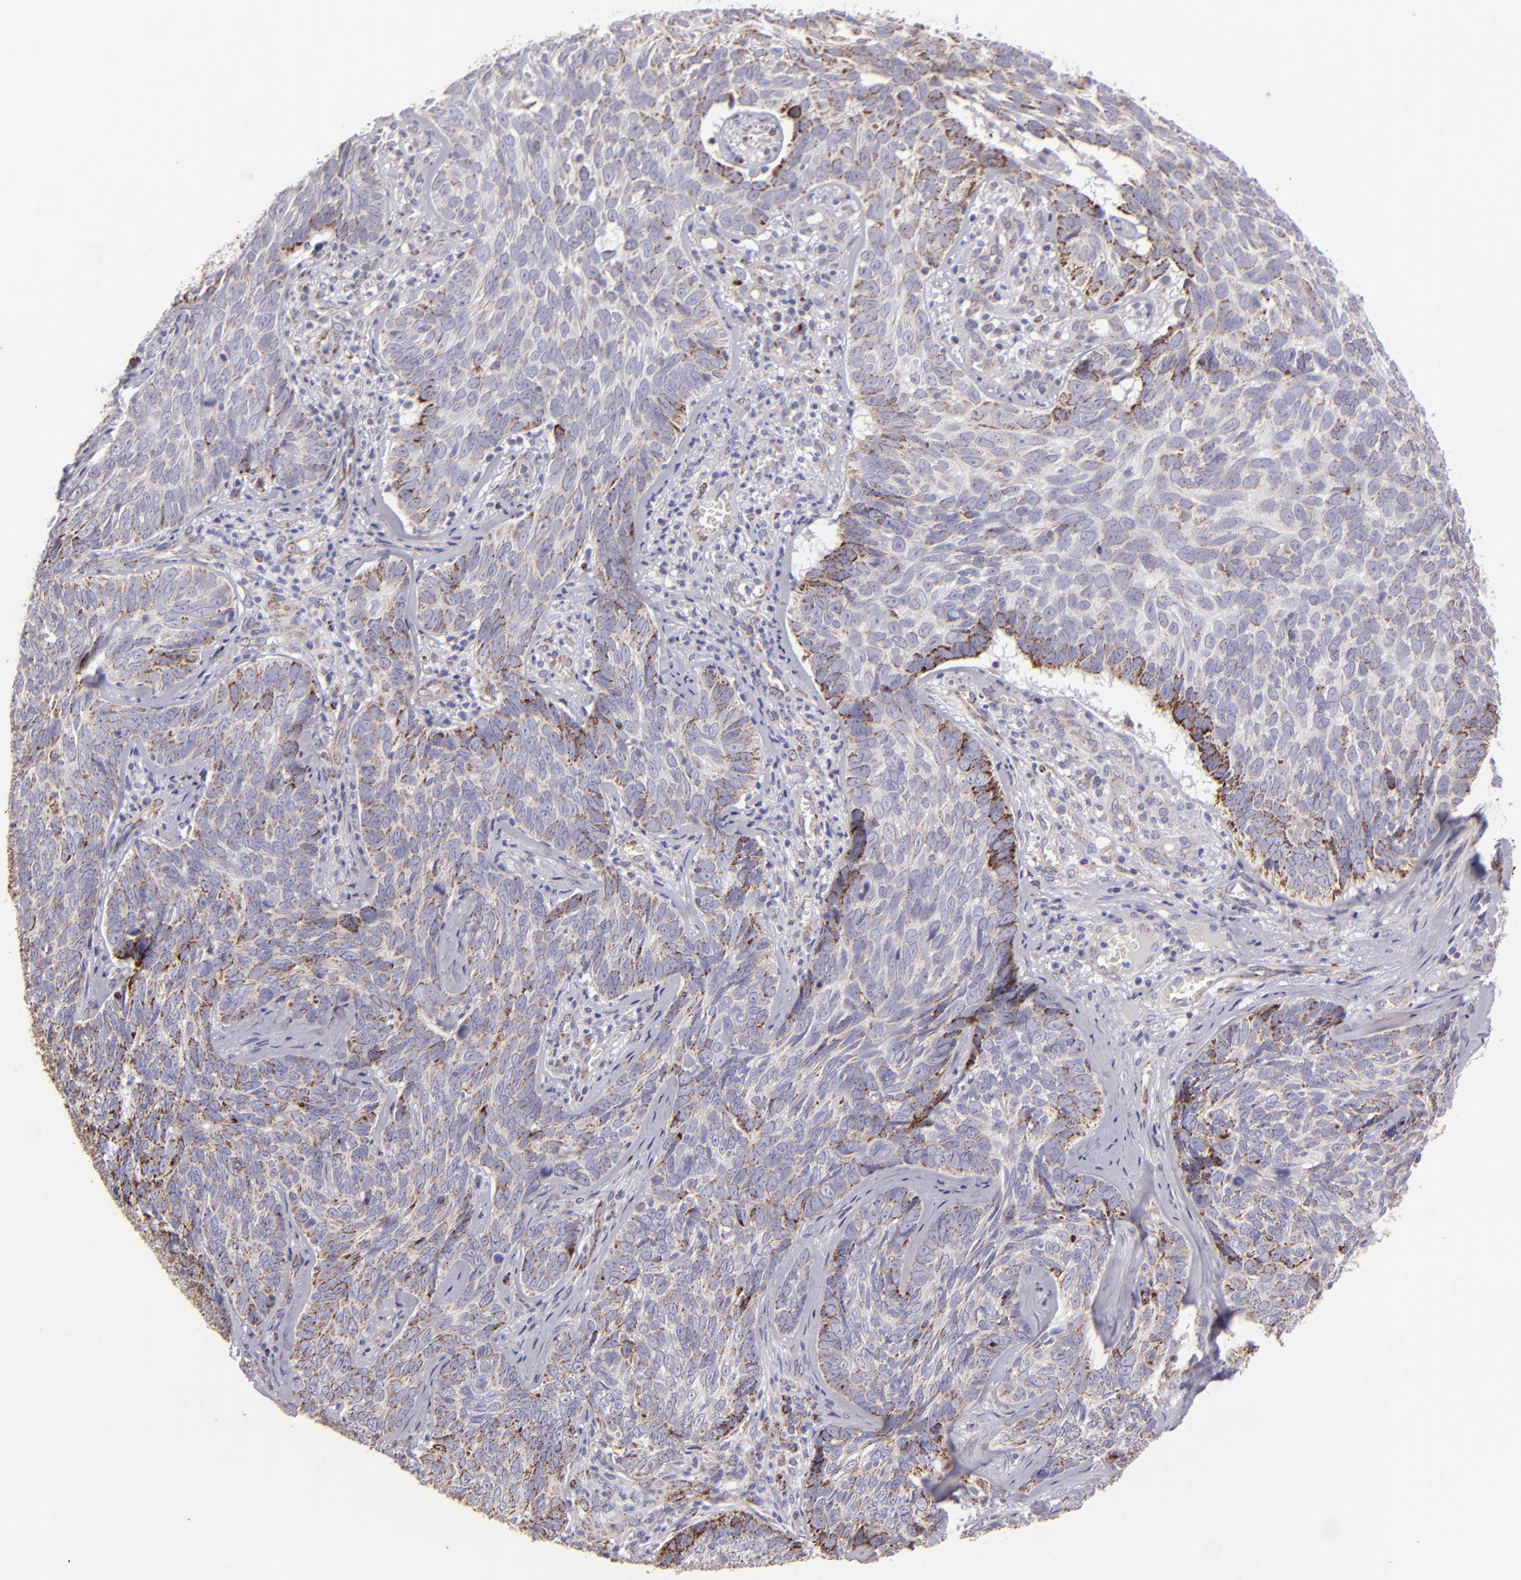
{"staining": {"intensity": "moderate", "quantity": "25%-75%", "location": "cytoplasmic/membranous"}, "tissue": "skin cancer", "cell_type": "Tumor cells", "image_type": "cancer", "snomed": [{"axis": "morphology", "description": "Basal cell carcinoma"}, {"axis": "topography", "description": "Skin"}], "caption": "The histopathology image demonstrates staining of basal cell carcinoma (skin), revealing moderate cytoplasmic/membranous protein expression (brown color) within tumor cells. (Stains: DAB in brown, nuclei in blue, Microscopy: brightfield microscopy at high magnification).", "gene": "HSPD1", "patient": {"sex": "male", "age": 72}}